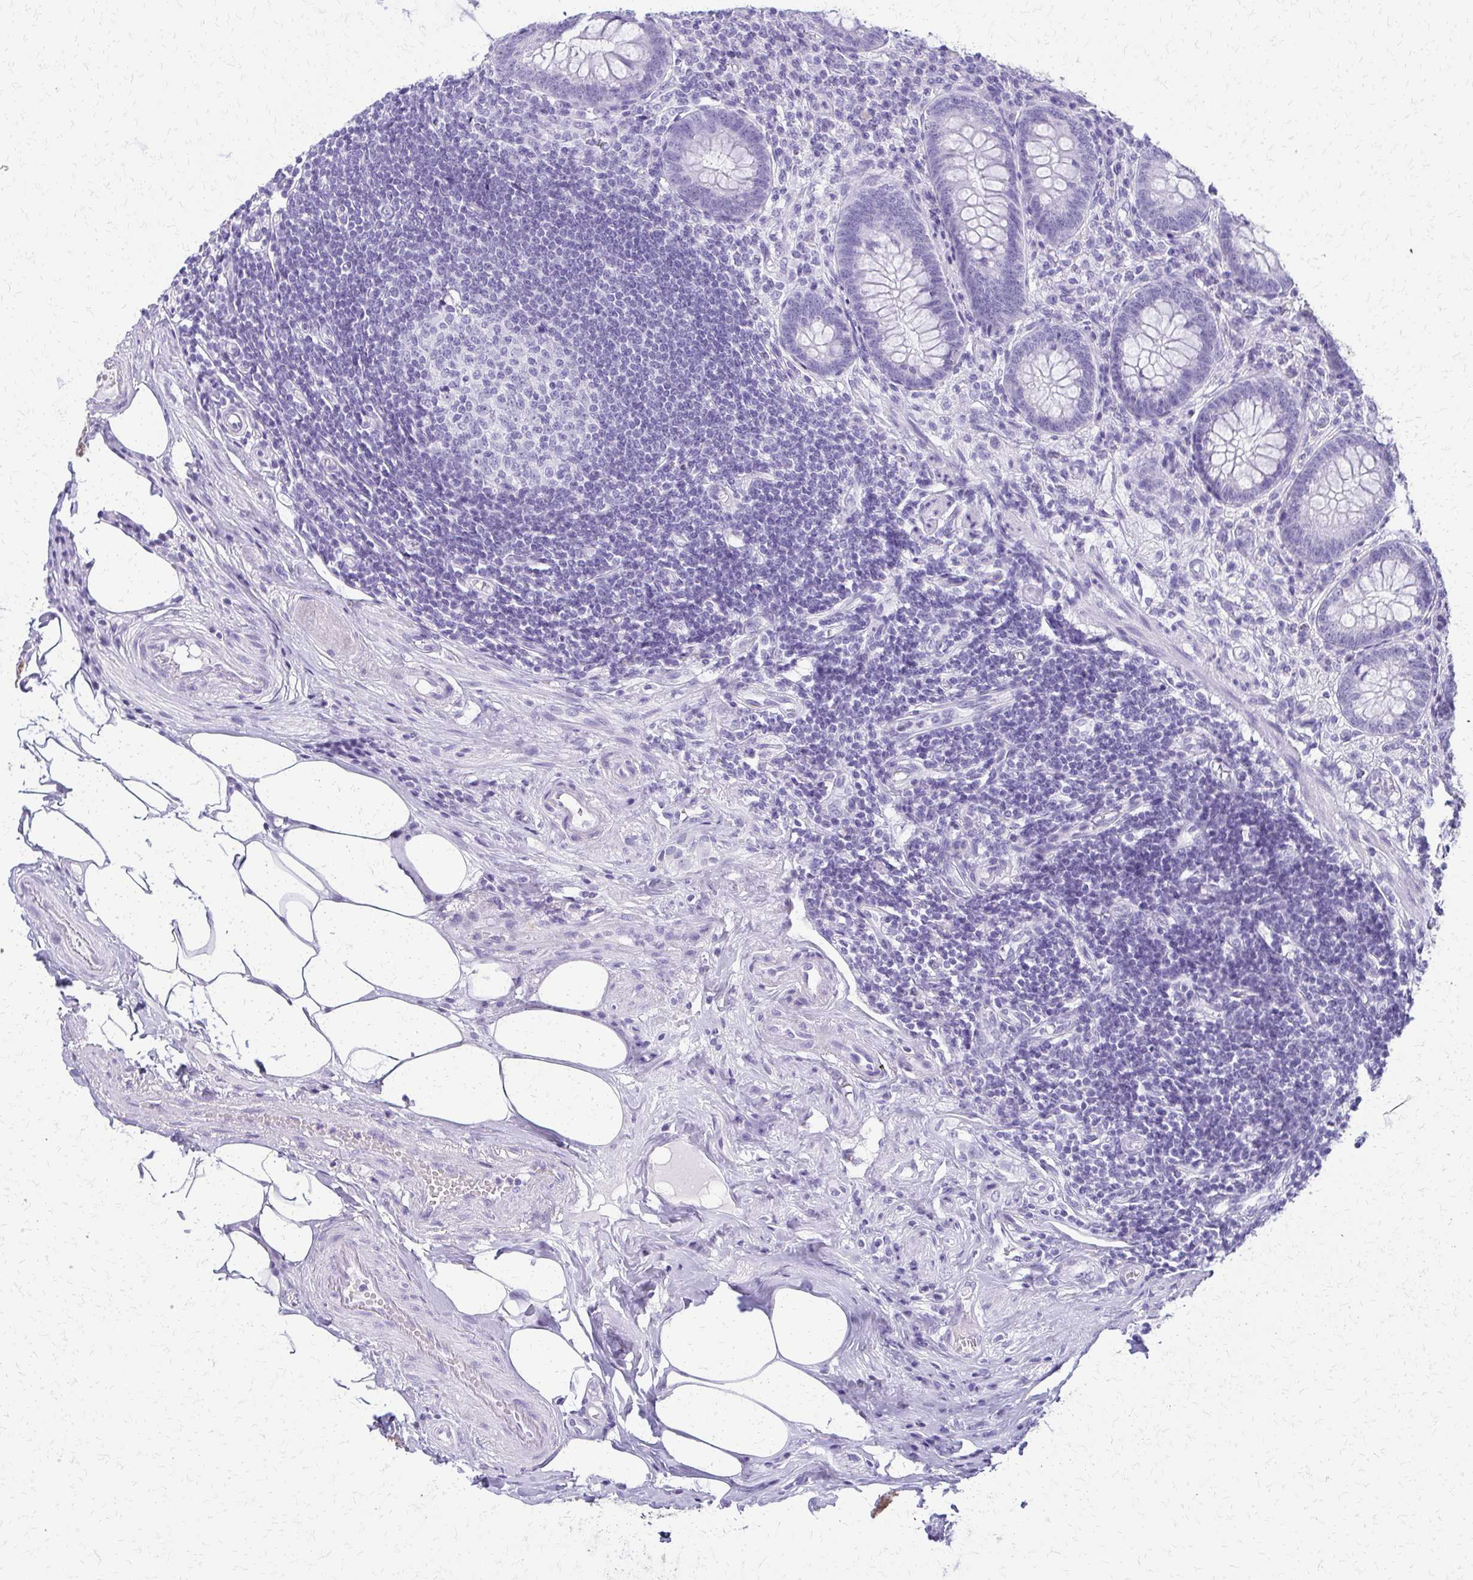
{"staining": {"intensity": "negative", "quantity": "none", "location": "none"}, "tissue": "appendix", "cell_type": "Glandular cells", "image_type": "normal", "snomed": [{"axis": "morphology", "description": "Normal tissue, NOS"}, {"axis": "topography", "description": "Appendix"}], "caption": "This is an immunohistochemistry (IHC) micrograph of normal appendix. There is no staining in glandular cells.", "gene": "FAM162B", "patient": {"sex": "female", "age": 57}}